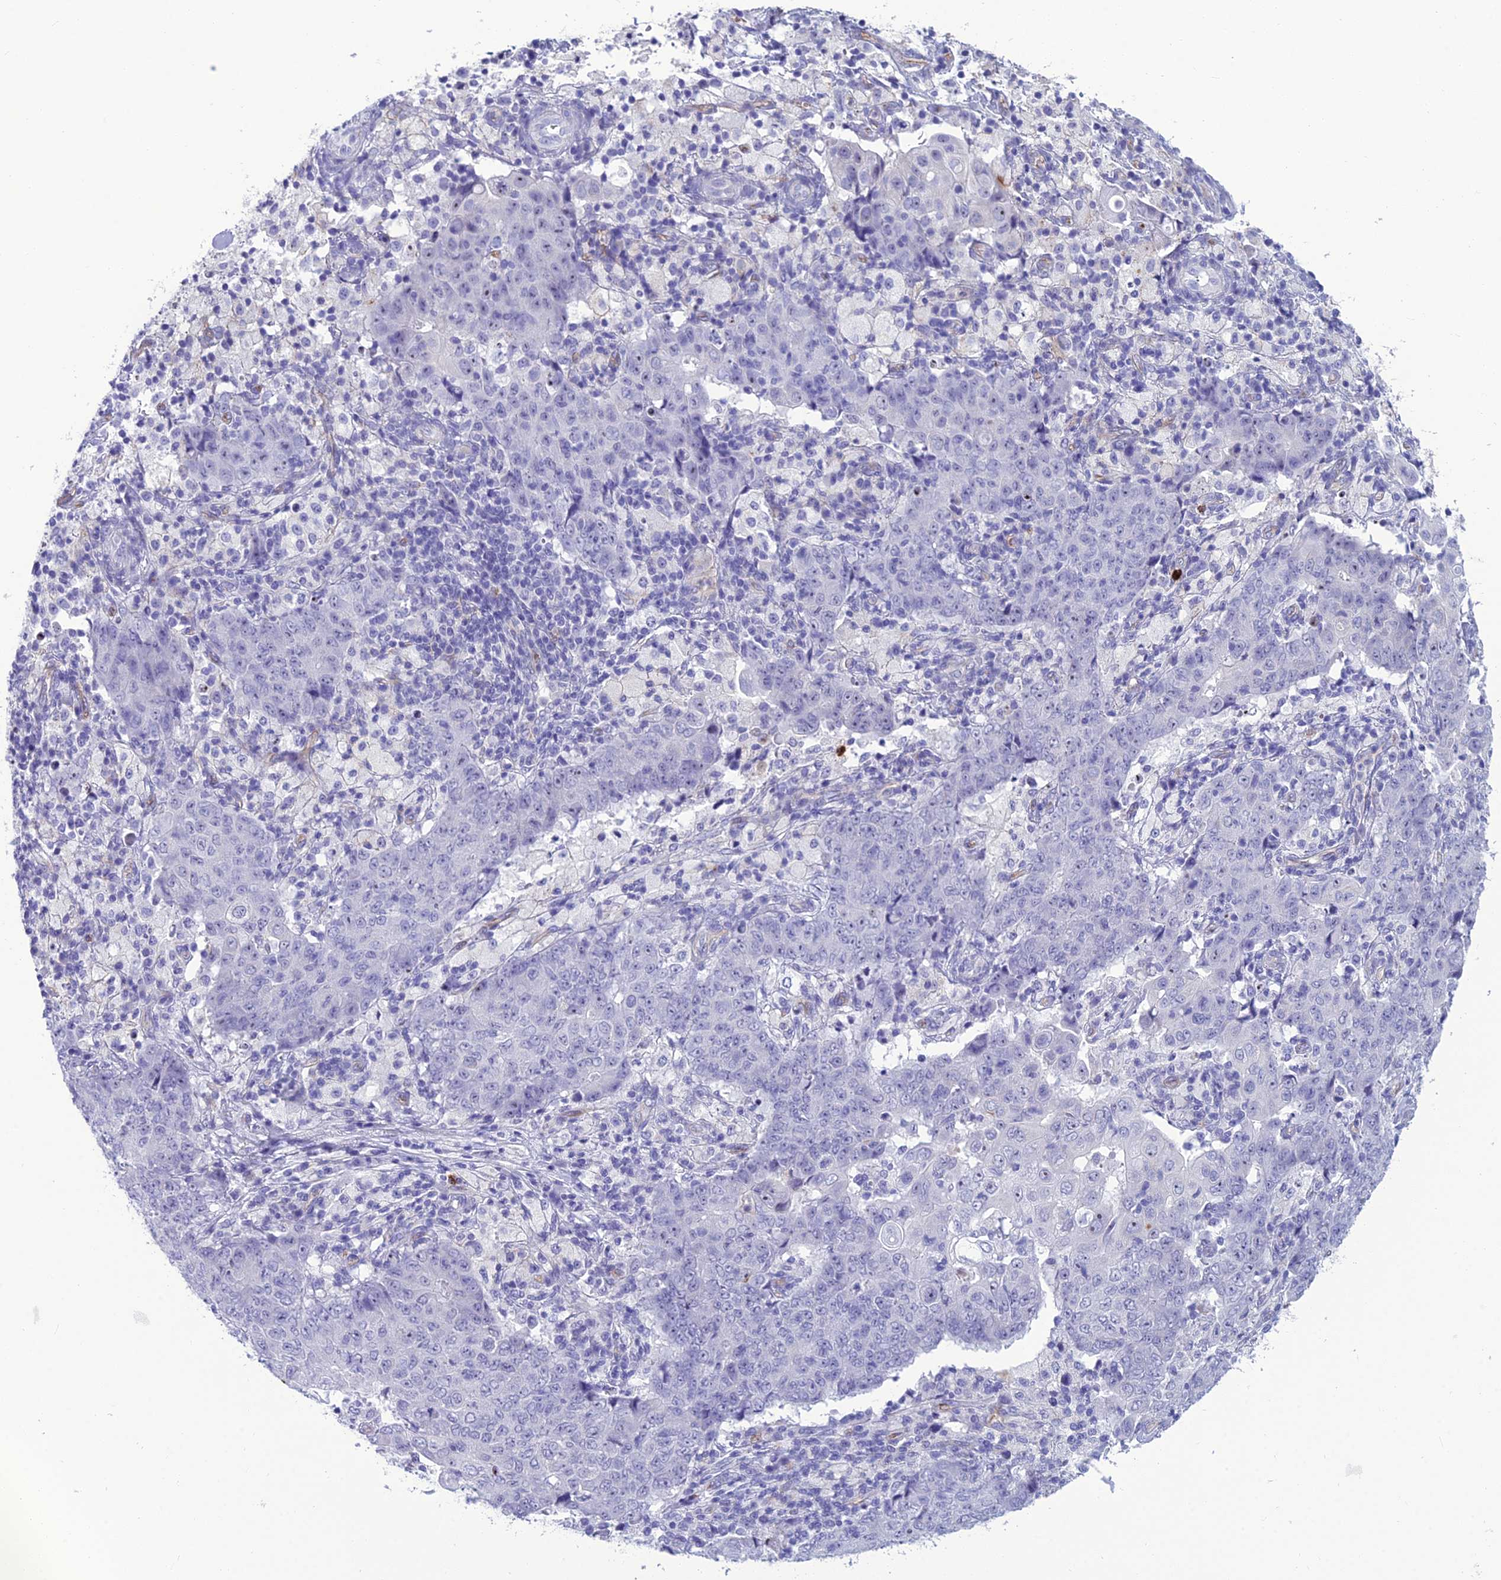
{"staining": {"intensity": "negative", "quantity": "none", "location": "none"}, "tissue": "ovarian cancer", "cell_type": "Tumor cells", "image_type": "cancer", "snomed": [{"axis": "morphology", "description": "Carcinoma, endometroid"}, {"axis": "topography", "description": "Ovary"}], "caption": "A high-resolution histopathology image shows IHC staining of ovarian cancer, which exhibits no significant positivity in tumor cells.", "gene": "BBS7", "patient": {"sex": "female", "age": 42}}